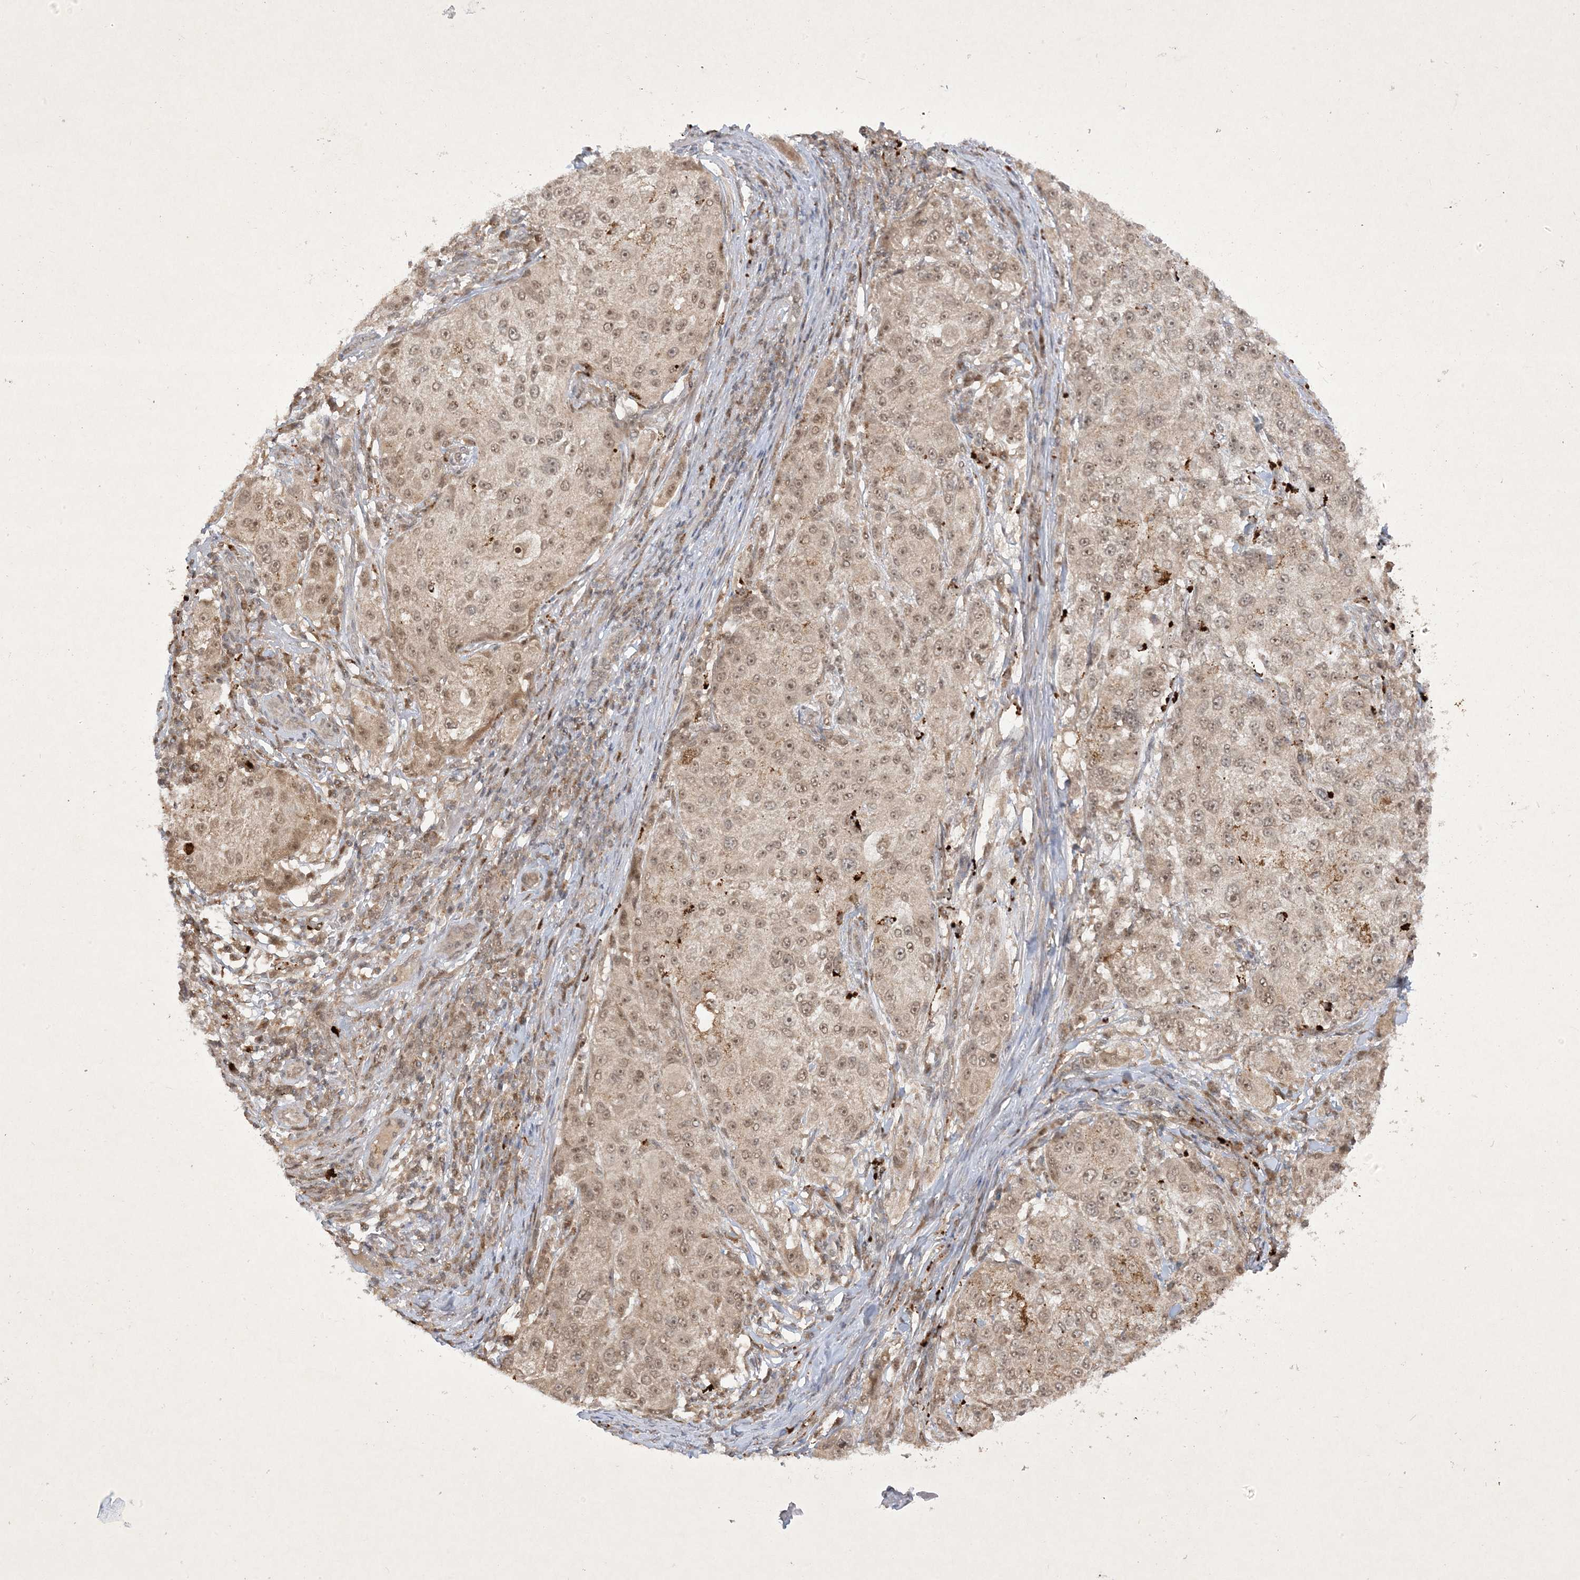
{"staining": {"intensity": "weak", "quantity": ">75%", "location": "cytoplasmic/membranous,nuclear"}, "tissue": "melanoma", "cell_type": "Tumor cells", "image_type": "cancer", "snomed": [{"axis": "morphology", "description": "Necrosis, NOS"}, {"axis": "morphology", "description": "Malignant melanoma, NOS"}, {"axis": "topography", "description": "Skin"}], "caption": "Malignant melanoma was stained to show a protein in brown. There is low levels of weak cytoplasmic/membranous and nuclear positivity in about >75% of tumor cells.", "gene": "ZNF213", "patient": {"sex": "female", "age": 87}}